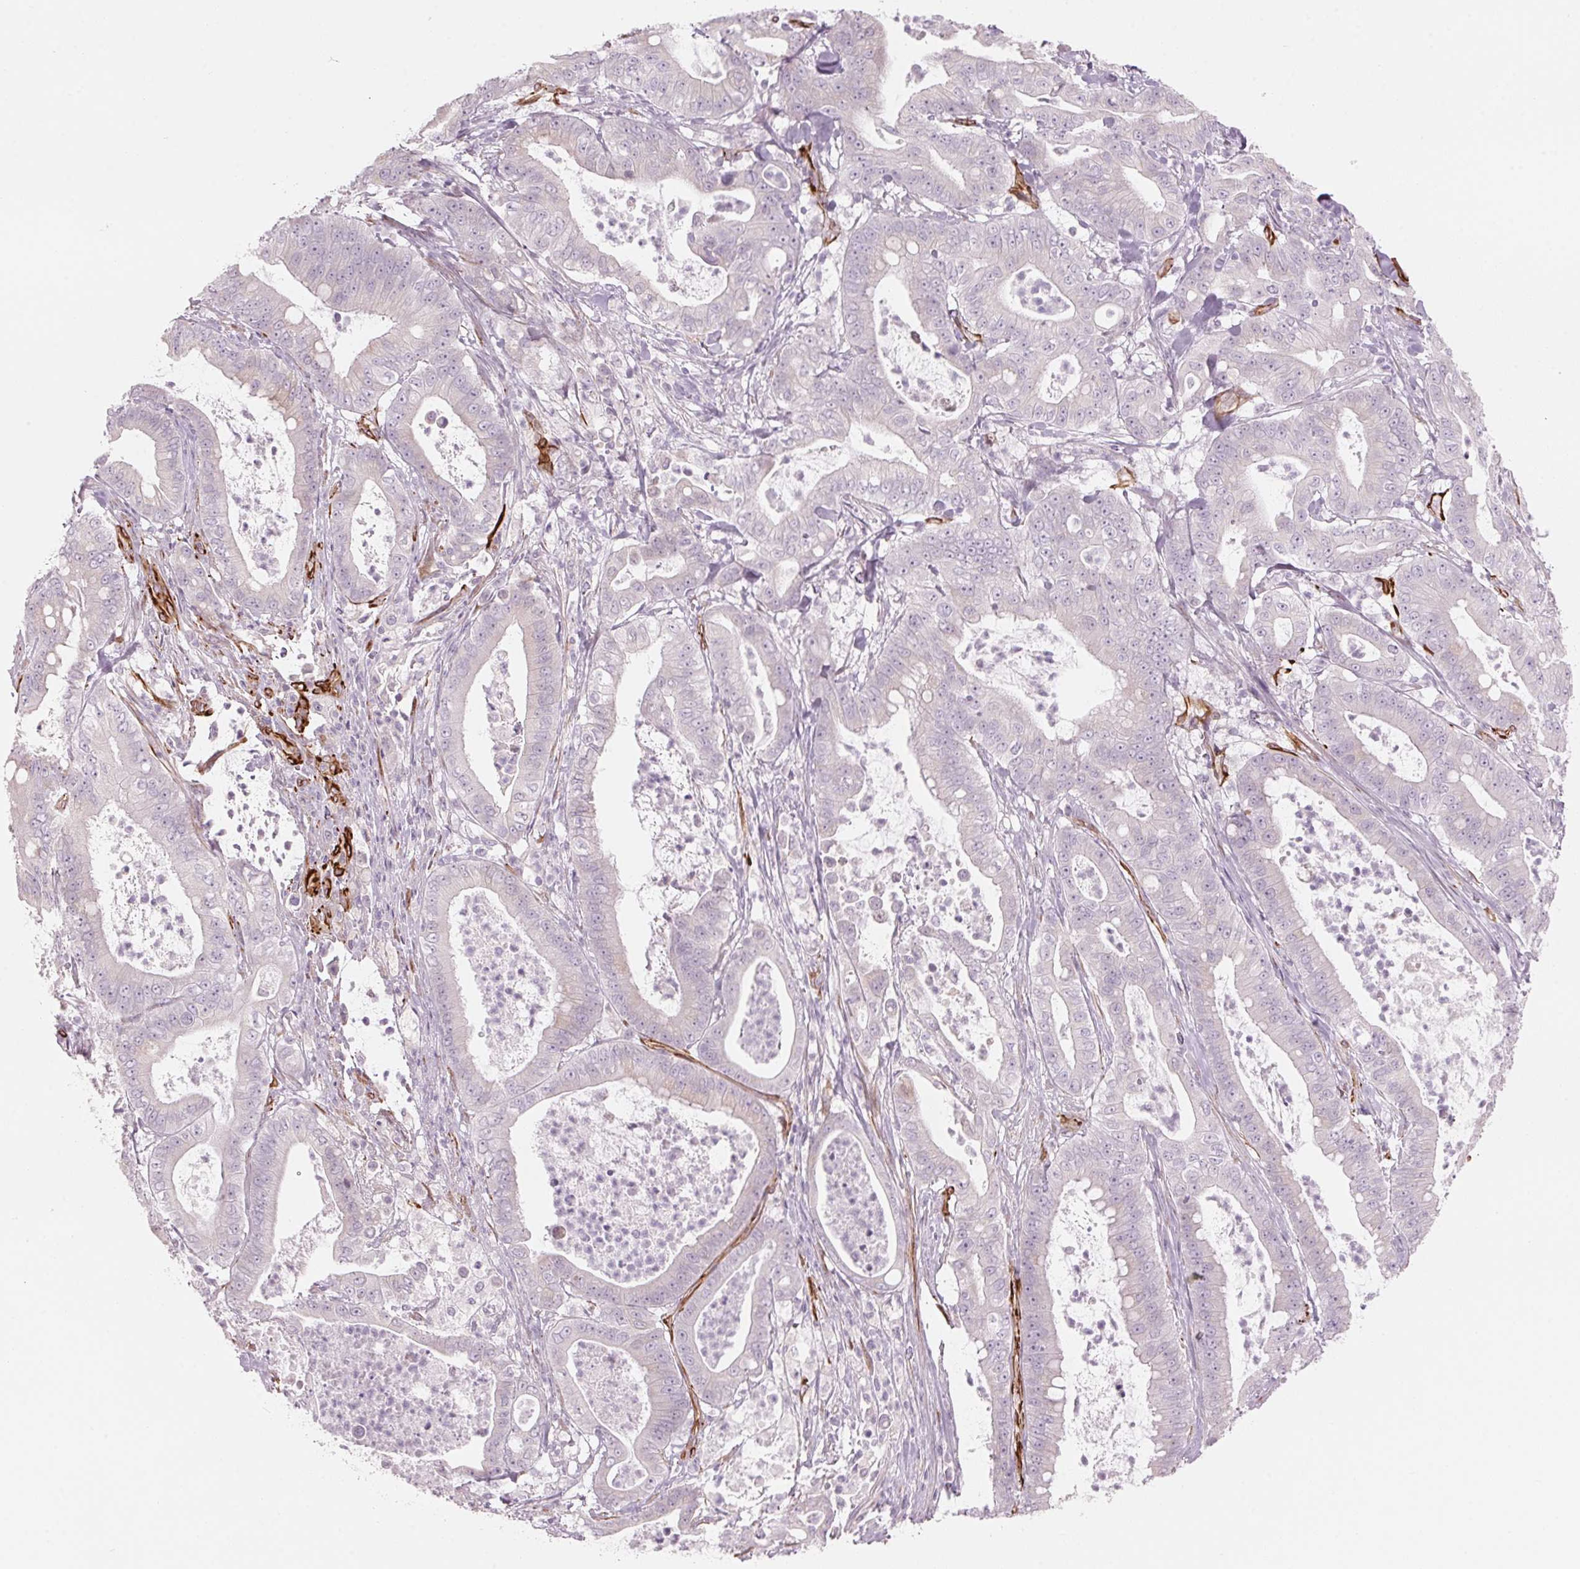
{"staining": {"intensity": "negative", "quantity": "none", "location": "none"}, "tissue": "pancreatic cancer", "cell_type": "Tumor cells", "image_type": "cancer", "snomed": [{"axis": "morphology", "description": "Adenocarcinoma, NOS"}, {"axis": "topography", "description": "Pancreas"}], "caption": "Immunohistochemical staining of pancreatic cancer (adenocarcinoma) shows no significant expression in tumor cells. Brightfield microscopy of immunohistochemistry (IHC) stained with DAB (3,3'-diaminobenzidine) (brown) and hematoxylin (blue), captured at high magnification.", "gene": "CLPS", "patient": {"sex": "male", "age": 71}}